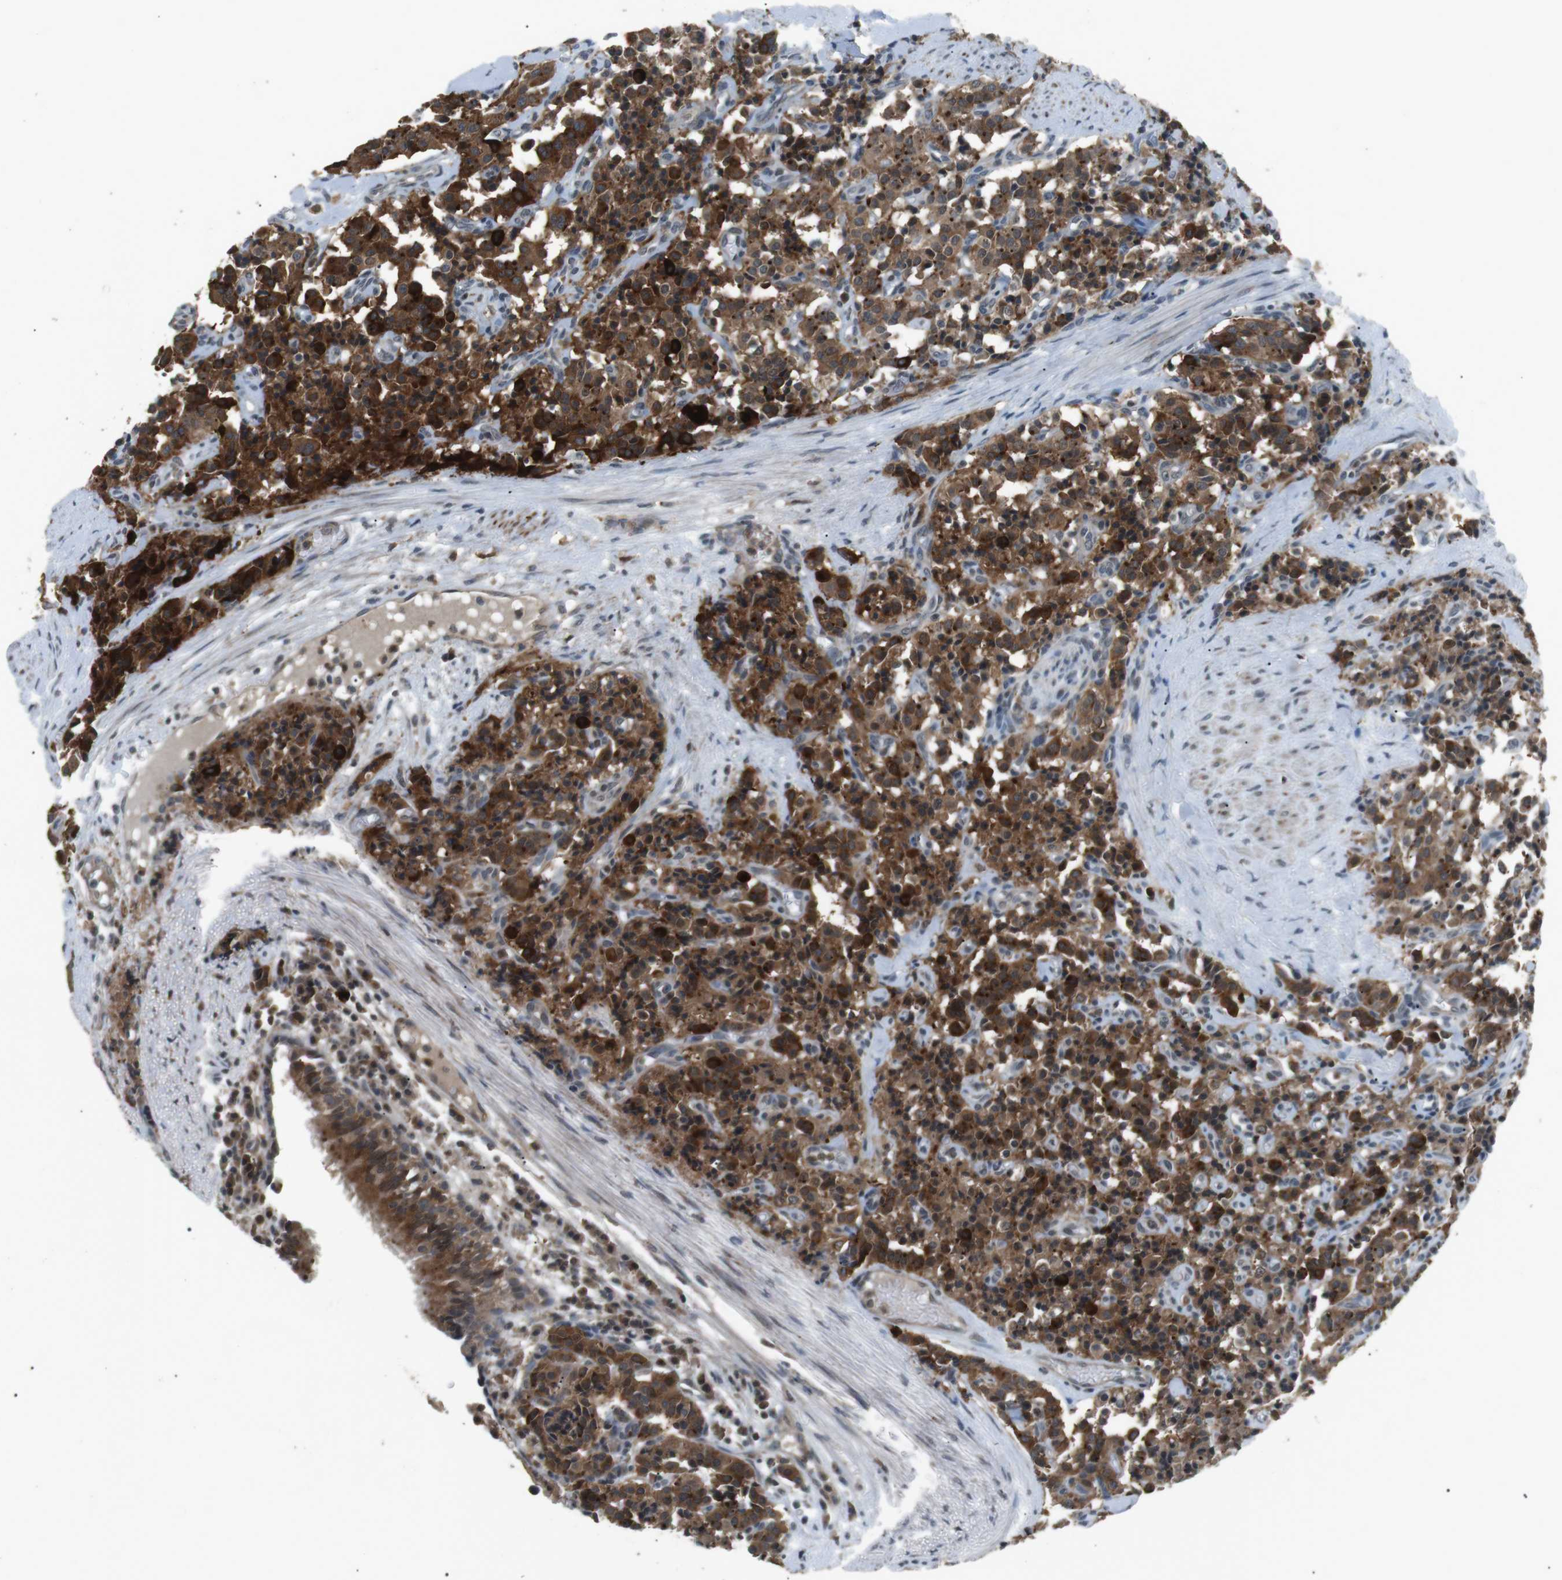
{"staining": {"intensity": "strong", "quantity": ">75%", "location": "cytoplasmic/membranous"}, "tissue": "carcinoid", "cell_type": "Tumor cells", "image_type": "cancer", "snomed": [{"axis": "morphology", "description": "Carcinoid, malignant, NOS"}, {"axis": "topography", "description": "Lung"}], "caption": "The histopathology image reveals a brown stain indicating the presence of a protein in the cytoplasmic/membranous of tumor cells in malignant carcinoid. Immunohistochemistry (ihc) stains the protein of interest in brown and the nuclei are stained blue.", "gene": "NEK7", "patient": {"sex": "male", "age": 30}}